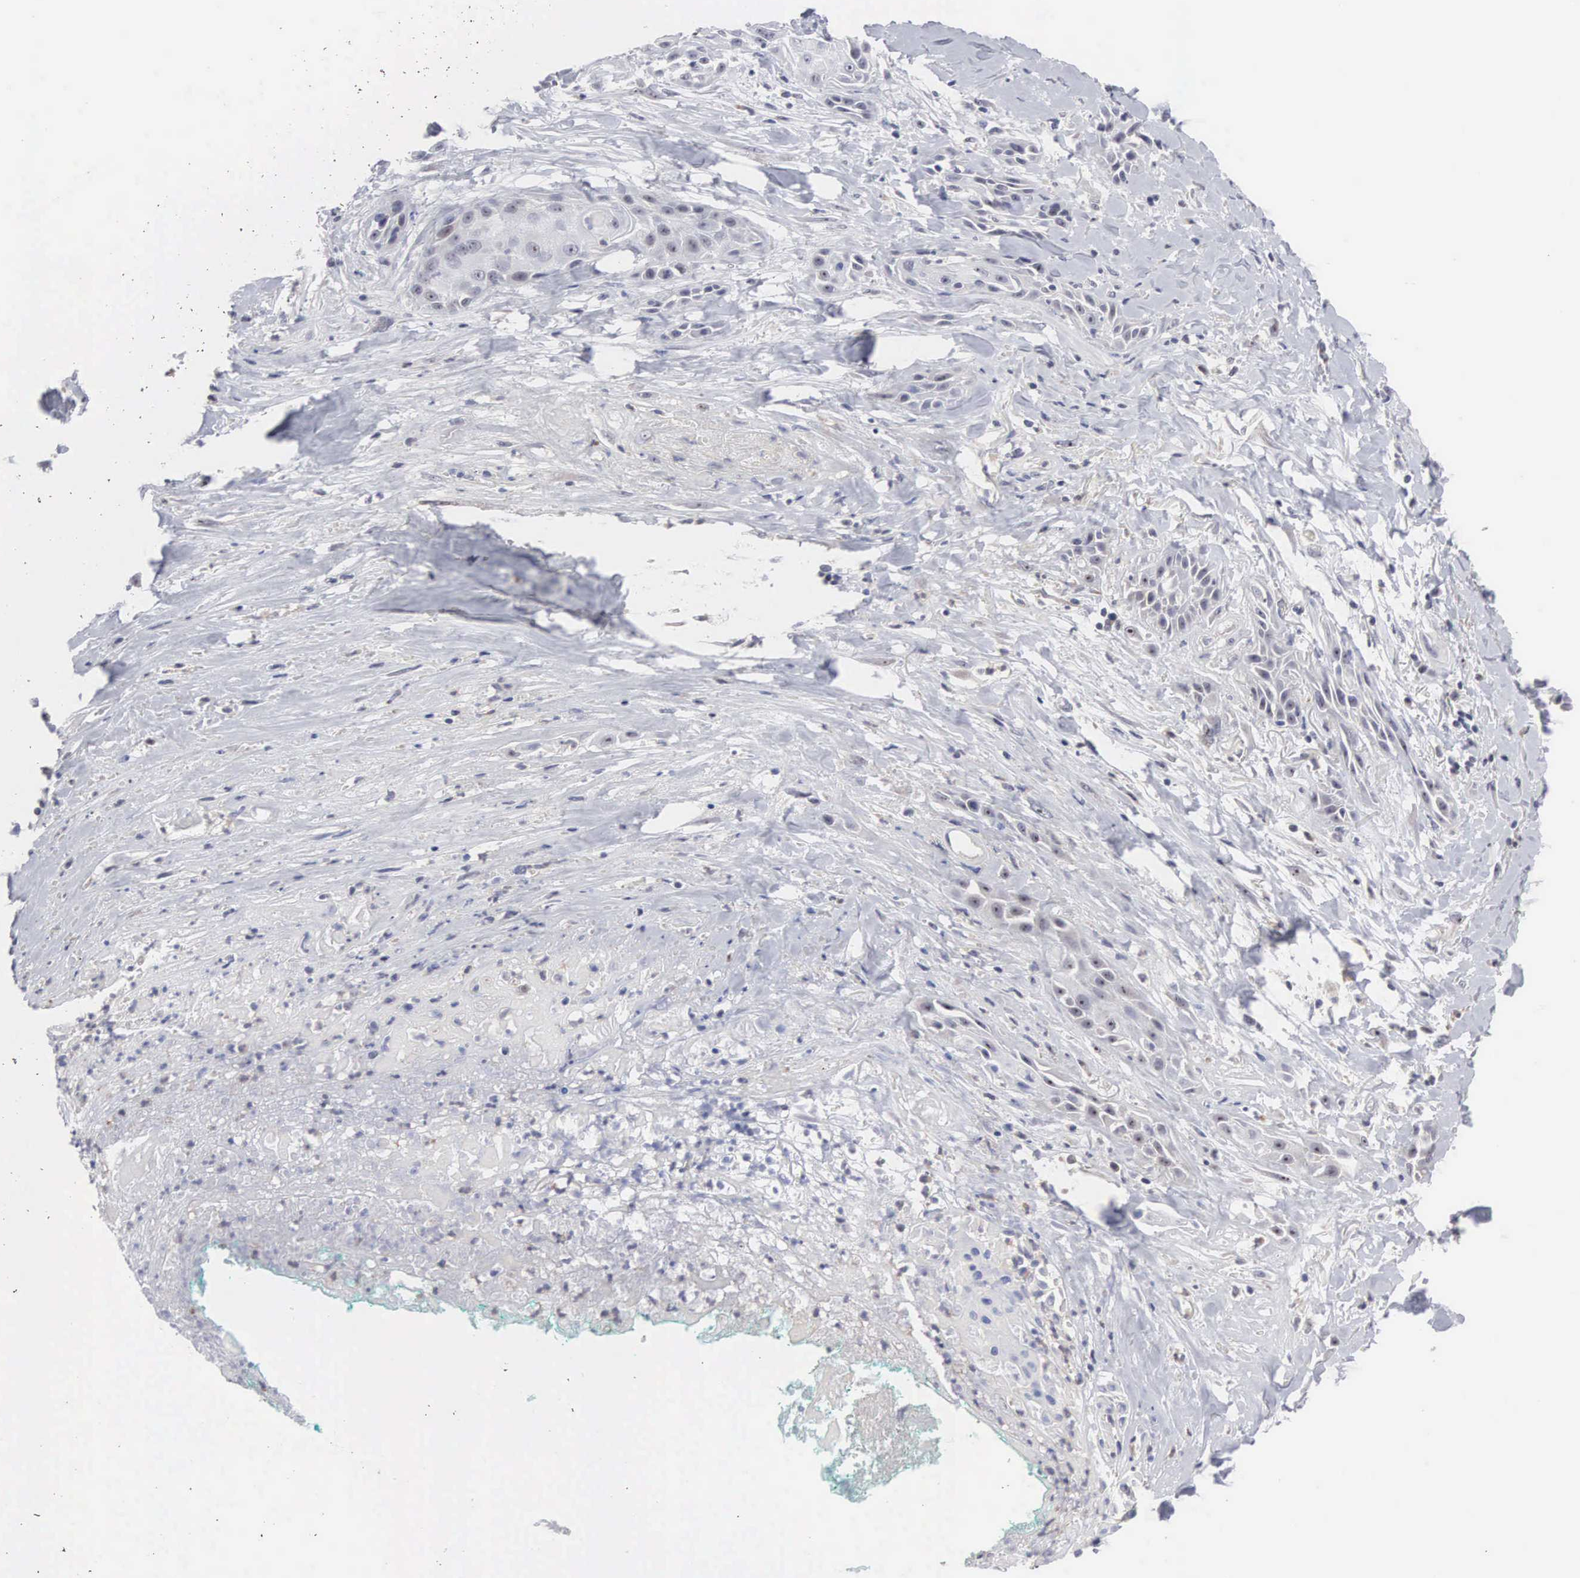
{"staining": {"intensity": "negative", "quantity": "none", "location": "none"}, "tissue": "skin cancer", "cell_type": "Tumor cells", "image_type": "cancer", "snomed": [{"axis": "morphology", "description": "Squamous cell carcinoma, NOS"}, {"axis": "topography", "description": "Skin"}, {"axis": "topography", "description": "Anal"}], "caption": "Immunohistochemical staining of human squamous cell carcinoma (skin) demonstrates no significant staining in tumor cells.", "gene": "ACOT4", "patient": {"sex": "male", "age": 64}}